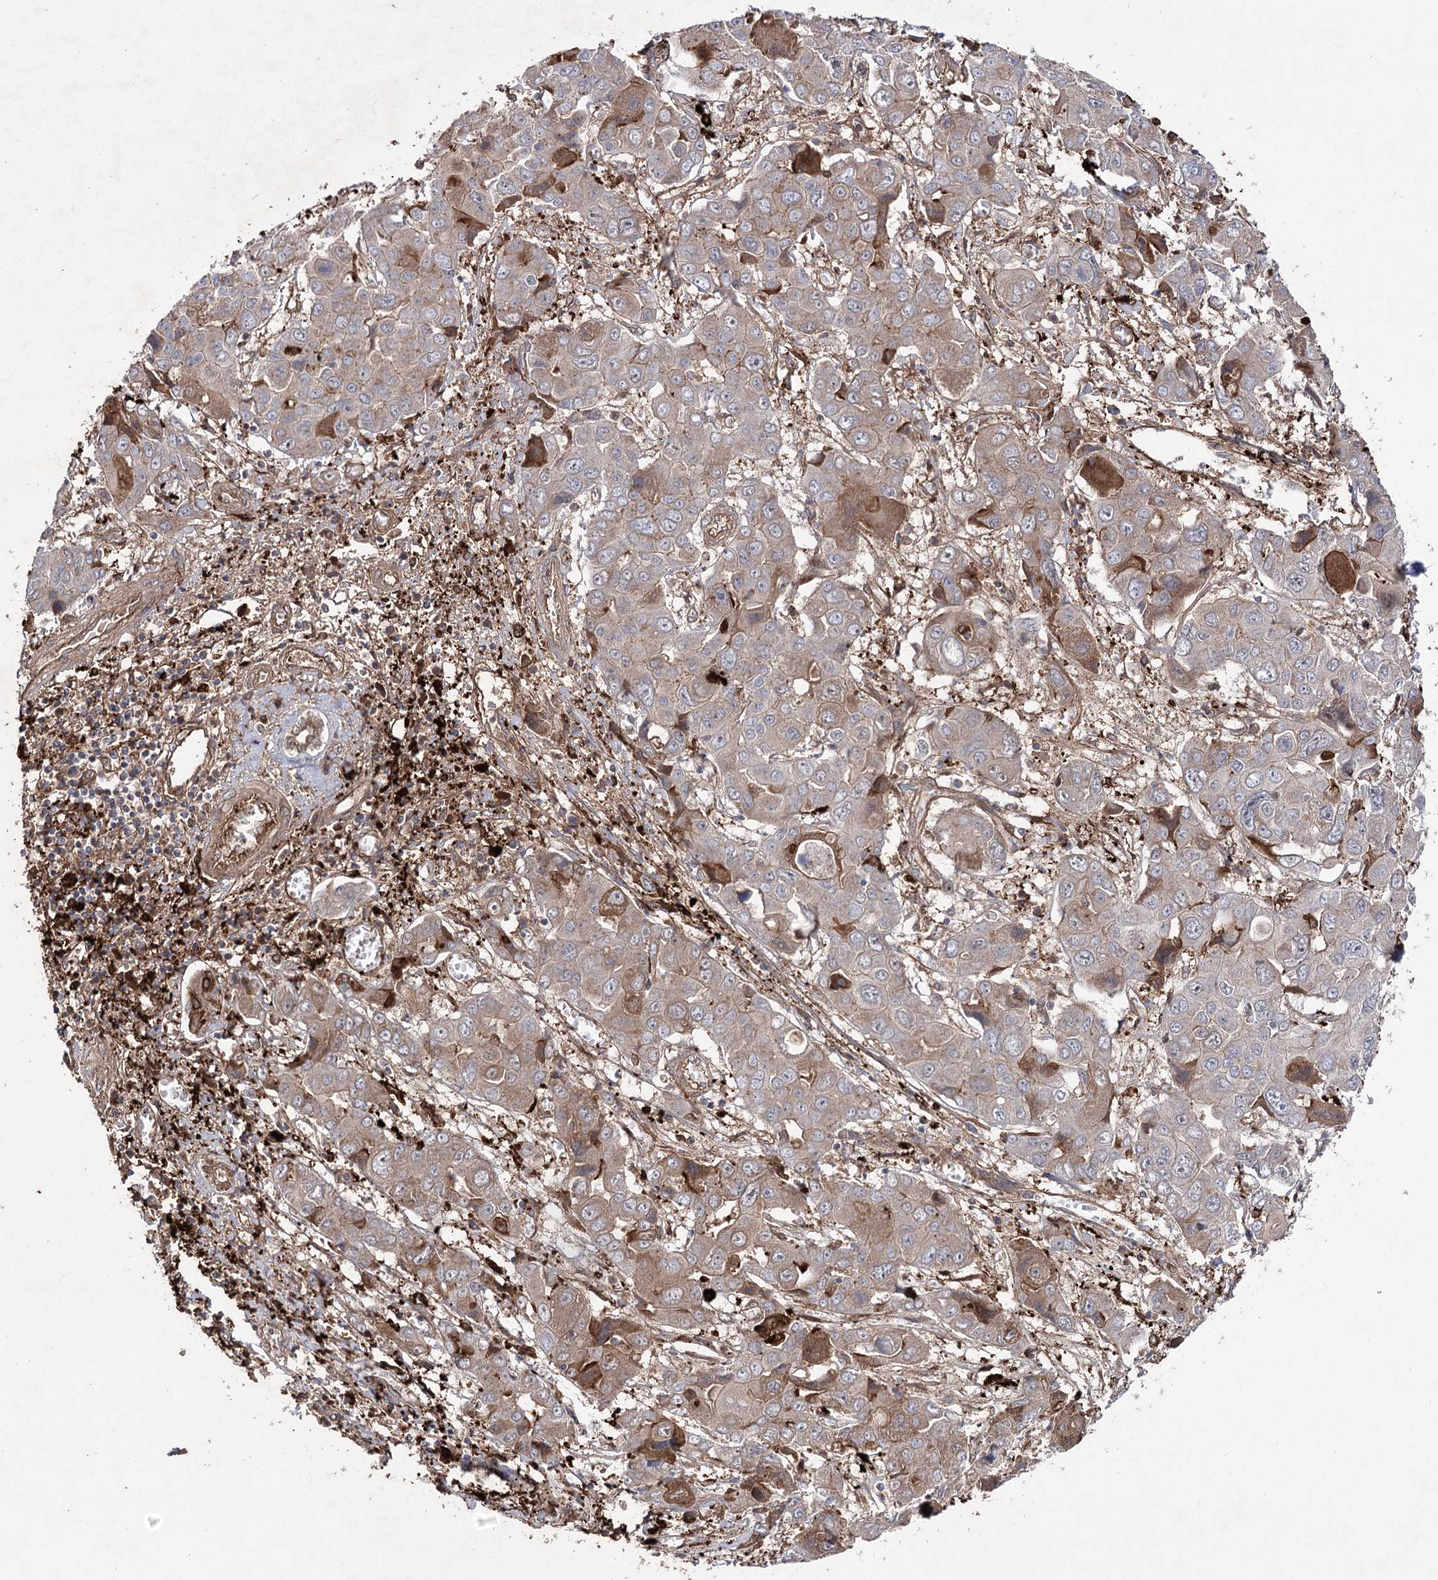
{"staining": {"intensity": "moderate", "quantity": "25%-75%", "location": "cytoplasmic/membranous"}, "tissue": "liver cancer", "cell_type": "Tumor cells", "image_type": "cancer", "snomed": [{"axis": "morphology", "description": "Cholangiocarcinoma"}, {"axis": "topography", "description": "Liver"}], "caption": "Immunohistochemistry of human liver cholangiocarcinoma reveals medium levels of moderate cytoplasmic/membranous expression in approximately 25%-75% of tumor cells.", "gene": "OTUD1", "patient": {"sex": "male", "age": 67}}